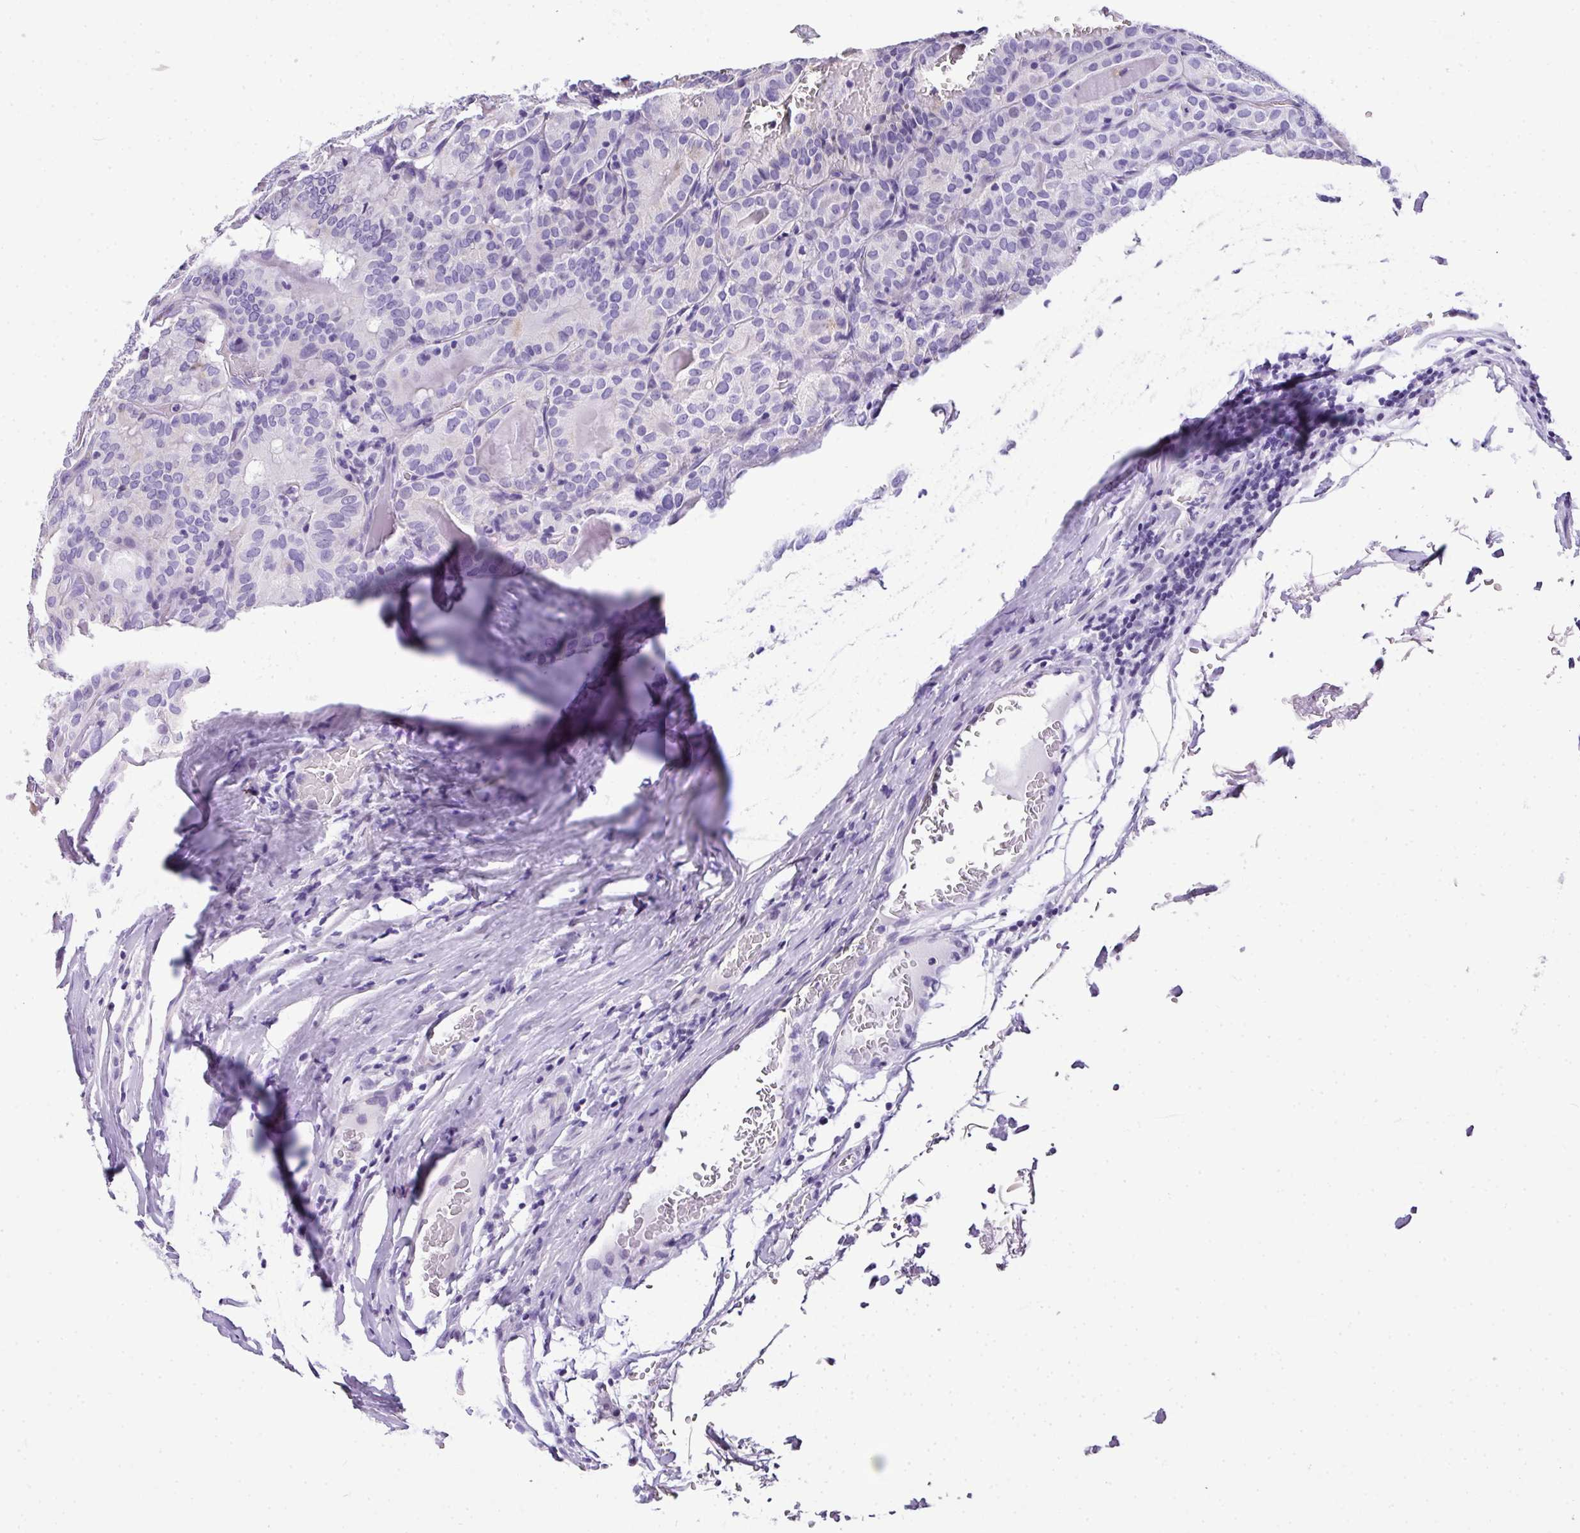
{"staining": {"intensity": "negative", "quantity": "none", "location": "none"}, "tissue": "thyroid cancer", "cell_type": "Tumor cells", "image_type": "cancer", "snomed": [{"axis": "morphology", "description": "Papillary adenocarcinoma, NOS"}, {"axis": "topography", "description": "Thyroid gland"}], "caption": "Human thyroid cancer (papillary adenocarcinoma) stained for a protein using immunohistochemistry demonstrates no expression in tumor cells.", "gene": "MUC21", "patient": {"sex": "female", "age": 72}}